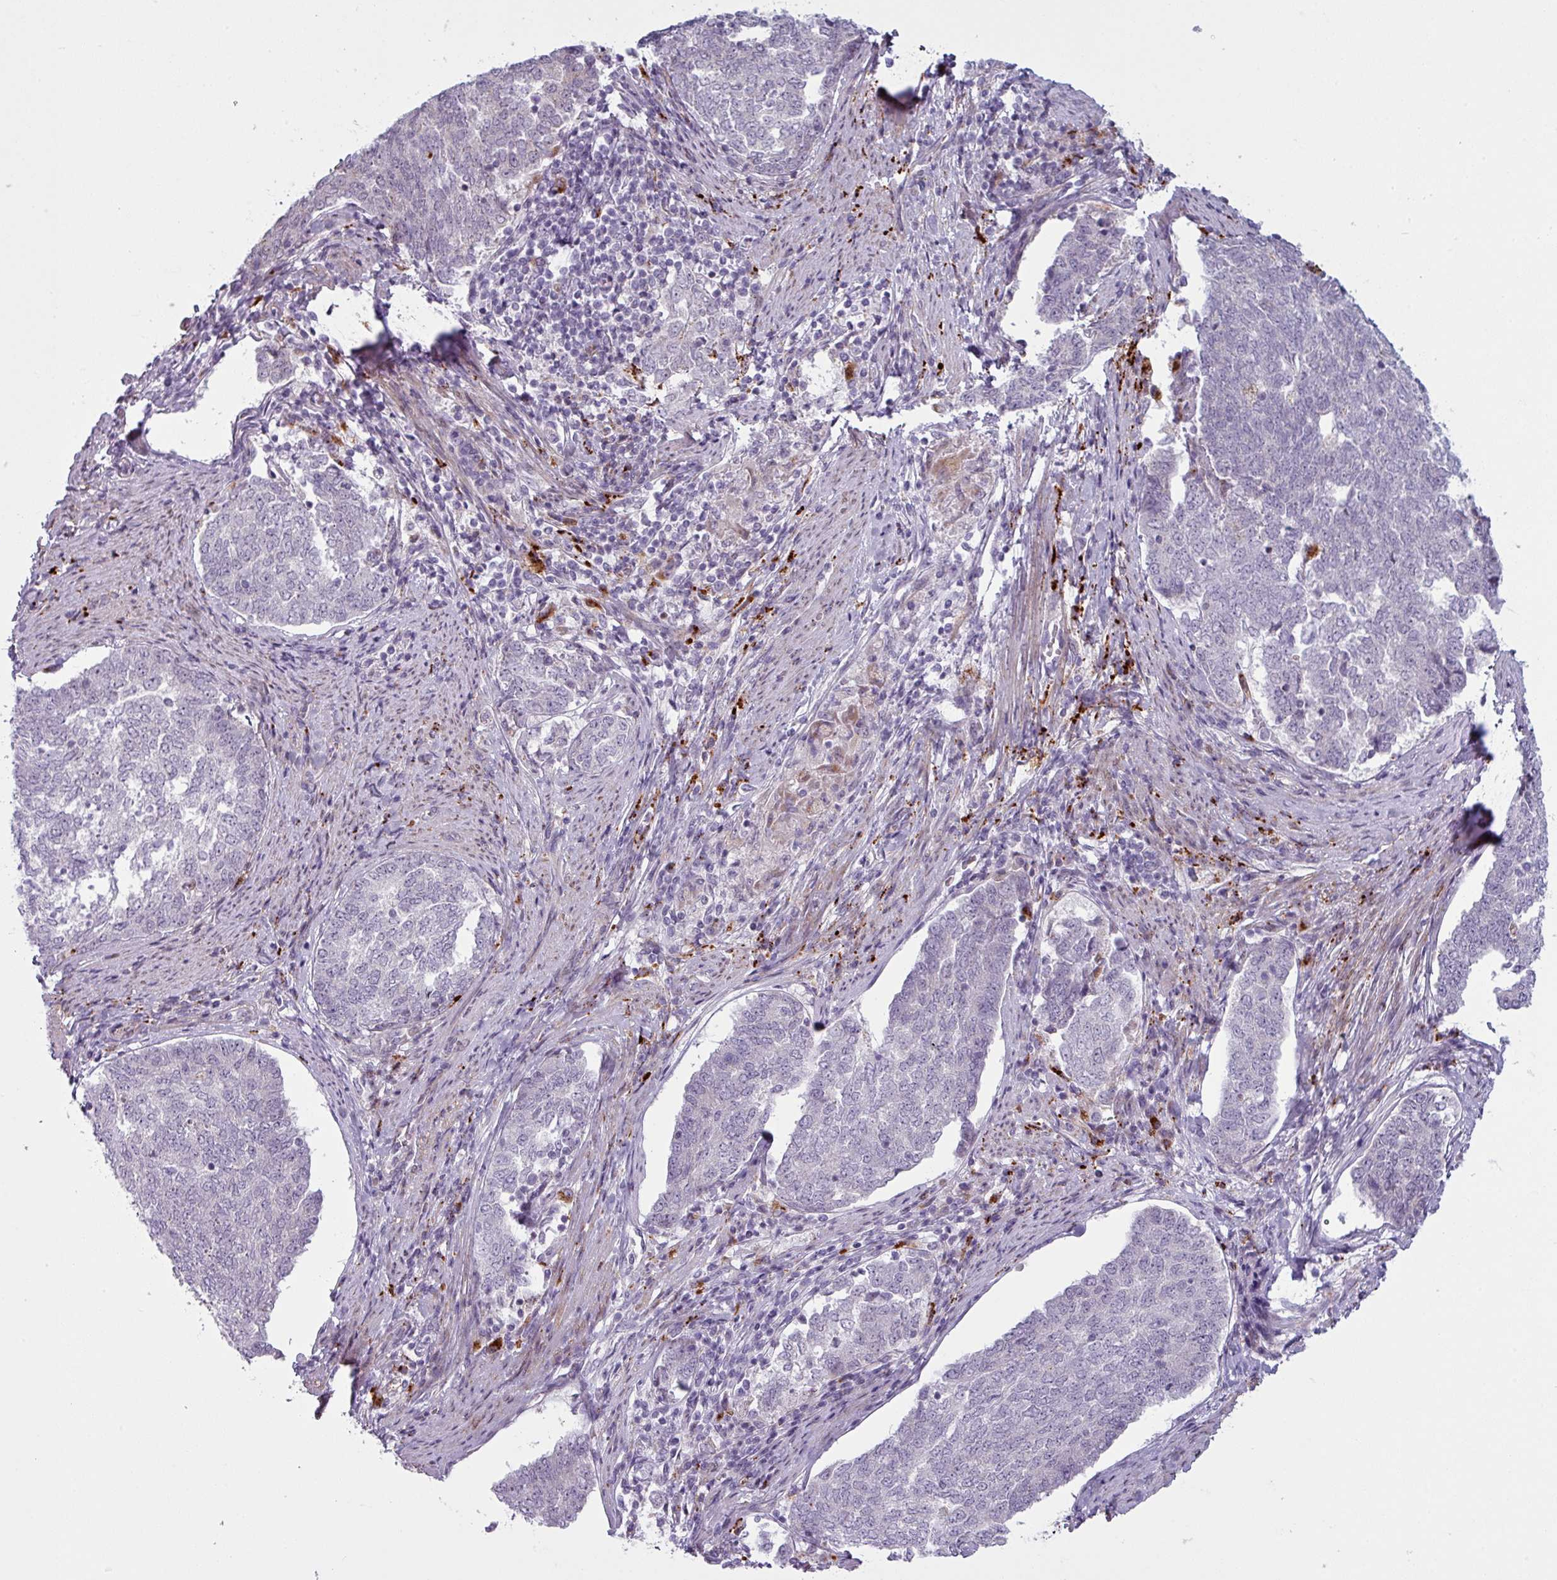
{"staining": {"intensity": "negative", "quantity": "none", "location": "none"}, "tissue": "endometrial cancer", "cell_type": "Tumor cells", "image_type": "cancer", "snomed": [{"axis": "morphology", "description": "Adenocarcinoma, NOS"}, {"axis": "topography", "description": "Endometrium"}], "caption": "An image of human adenocarcinoma (endometrial) is negative for staining in tumor cells.", "gene": "MAP7D2", "patient": {"sex": "female", "age": 80}}